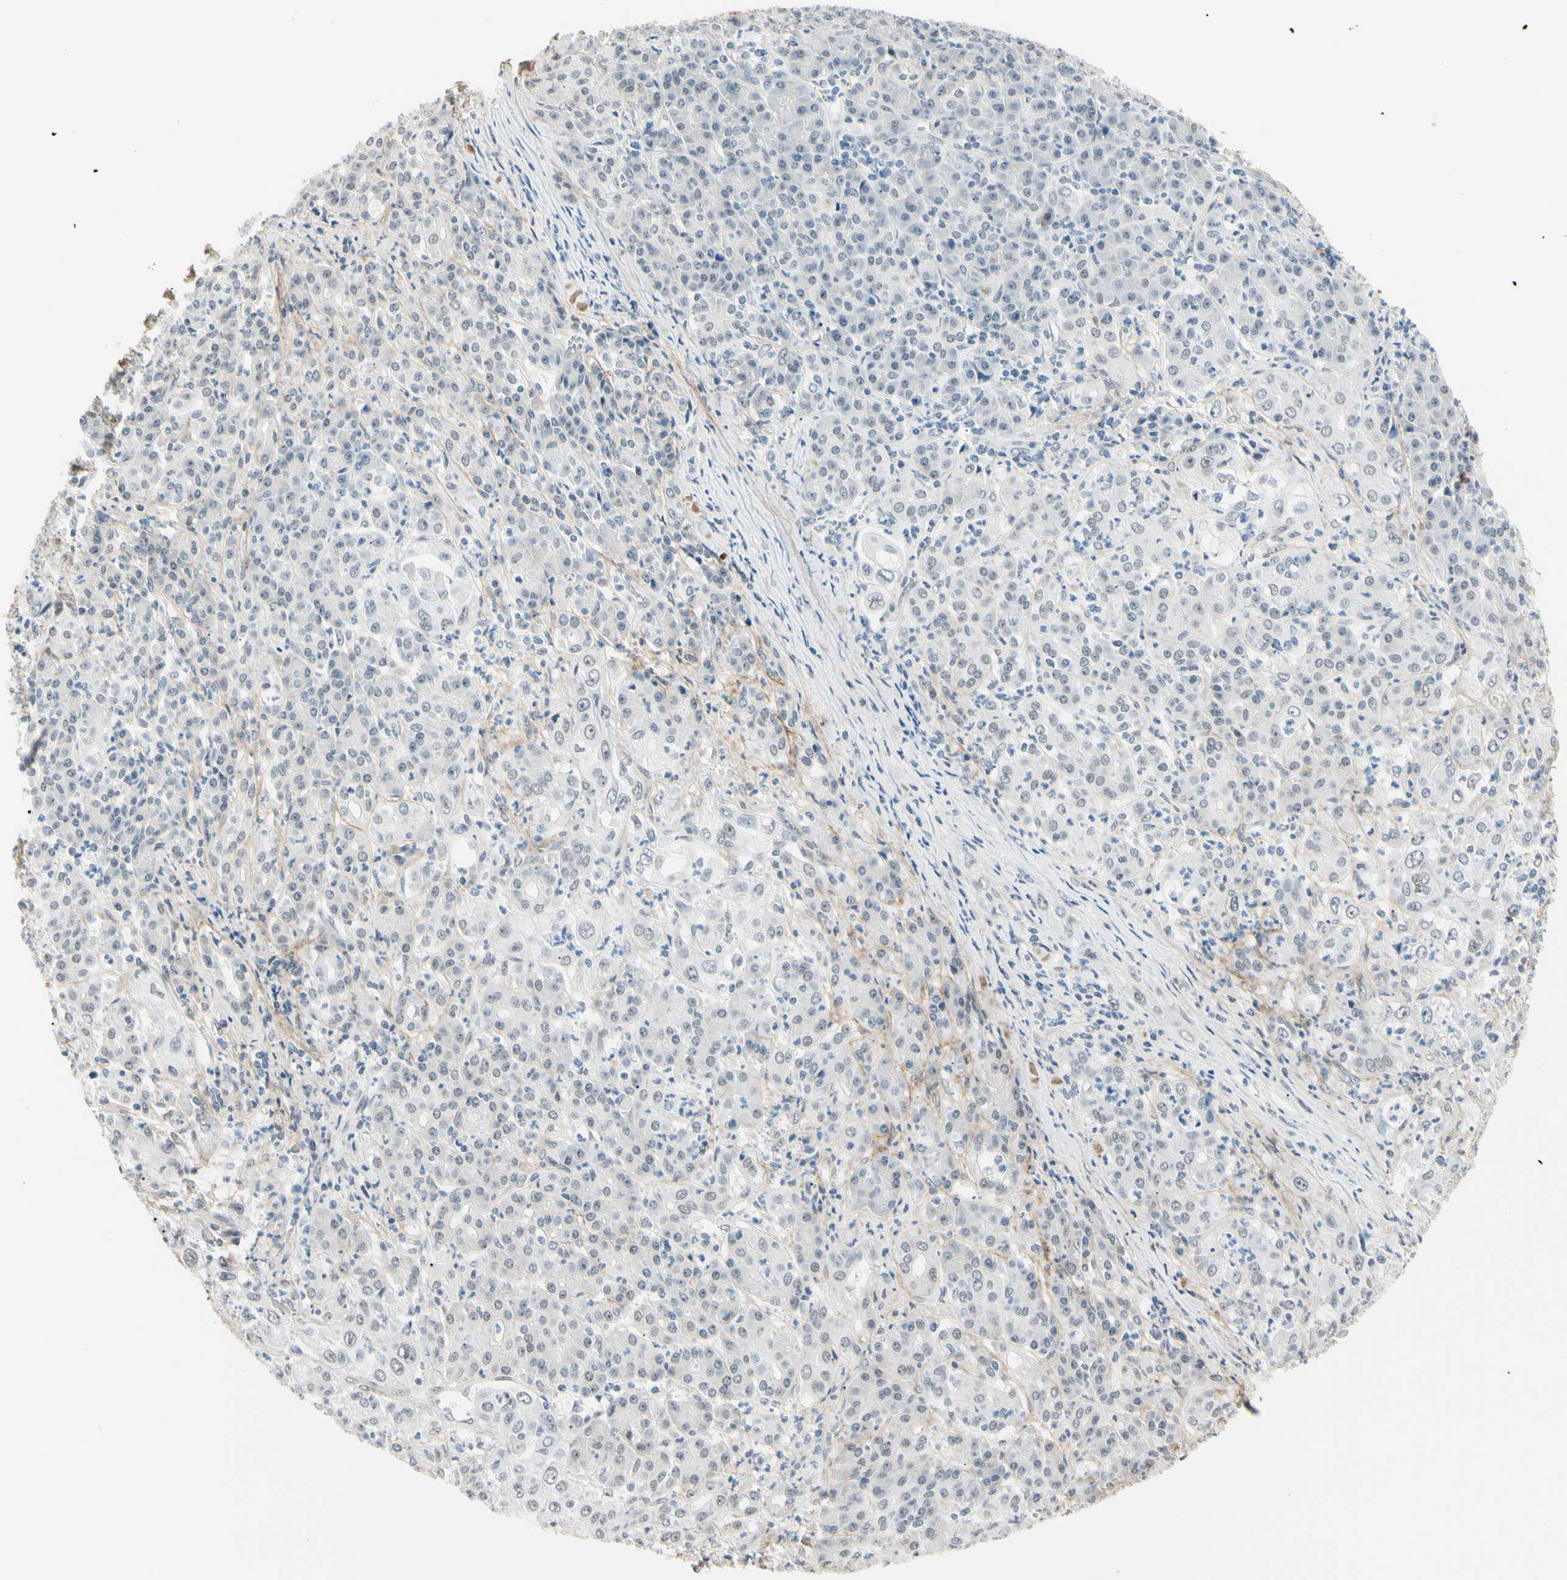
{"staining": {"intensity": "negative", "quantity": "none", "location": "none"}, "tissue": "pancreatic cancer", "cell_type": "Tumor cells", "image_type": "cancer", "snomed": [{"axis": "morphology", "description": "Adenocarcinoma, NOS"}, {"axis": "topography", "description": "Pancreas"}], "caption": "High power microscopy image of an immunohistochemistry (IHC) histopathology image of pancreatic cancer (adenocarcinoma), revealing no significant positivity in tumor cells.", "gene": "ASPN", "patient": {"sex": "male", "age": 70}}